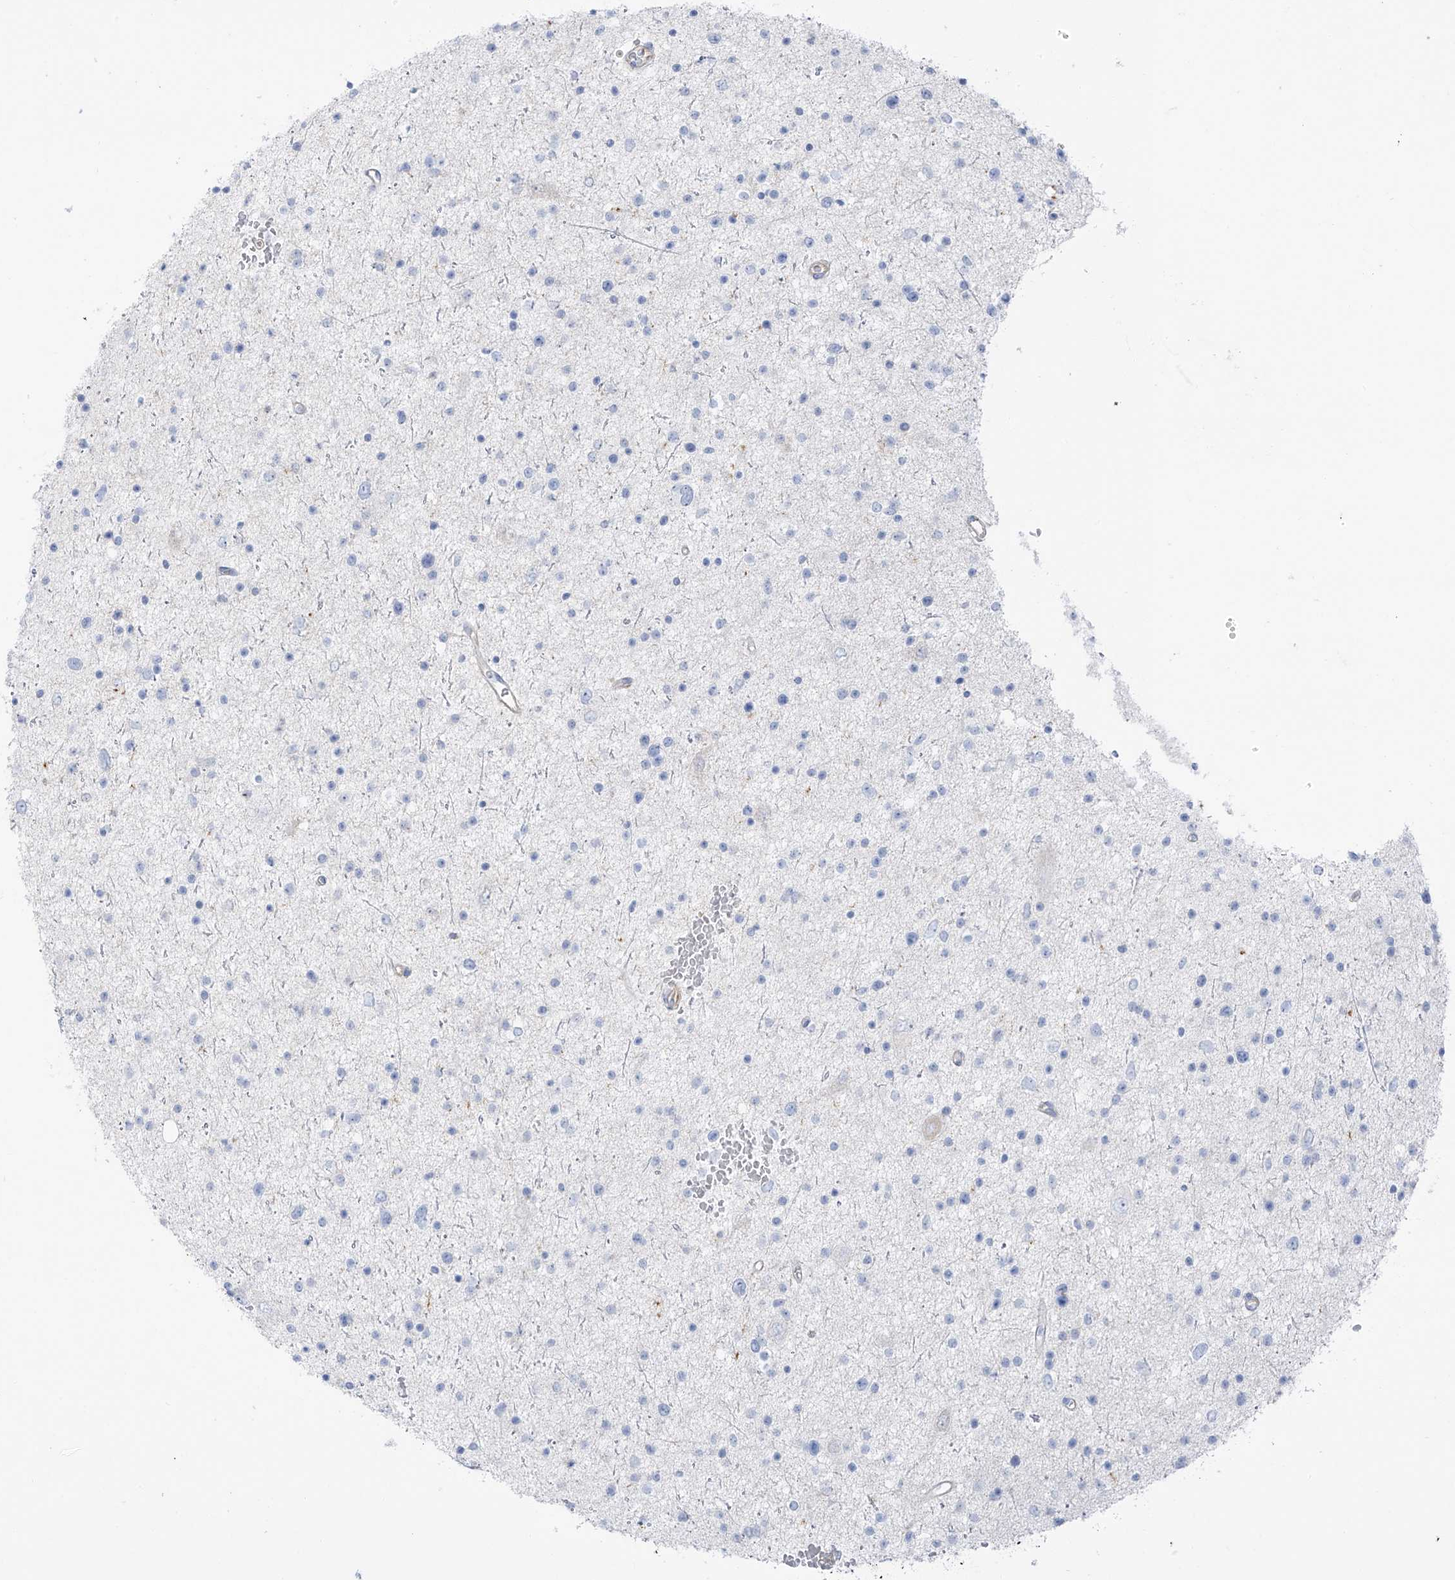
{"staining": {"intensity": "negative", "quantity": "none", "location": "none"}, "tissue": "glioma", "cell_type": "Tumor cells", "image_type": "cancer", "snomed": [{"axis": "morphology", "description": "Glioma, malignant, Low grade"}, {"axis": "topography", "description": "Brain"}], "caption": "Tumor cells show no significant staining in malignant low-grade glioma.", "gene": "TAL2", "patient": {"sex": "female", "age": 37}}